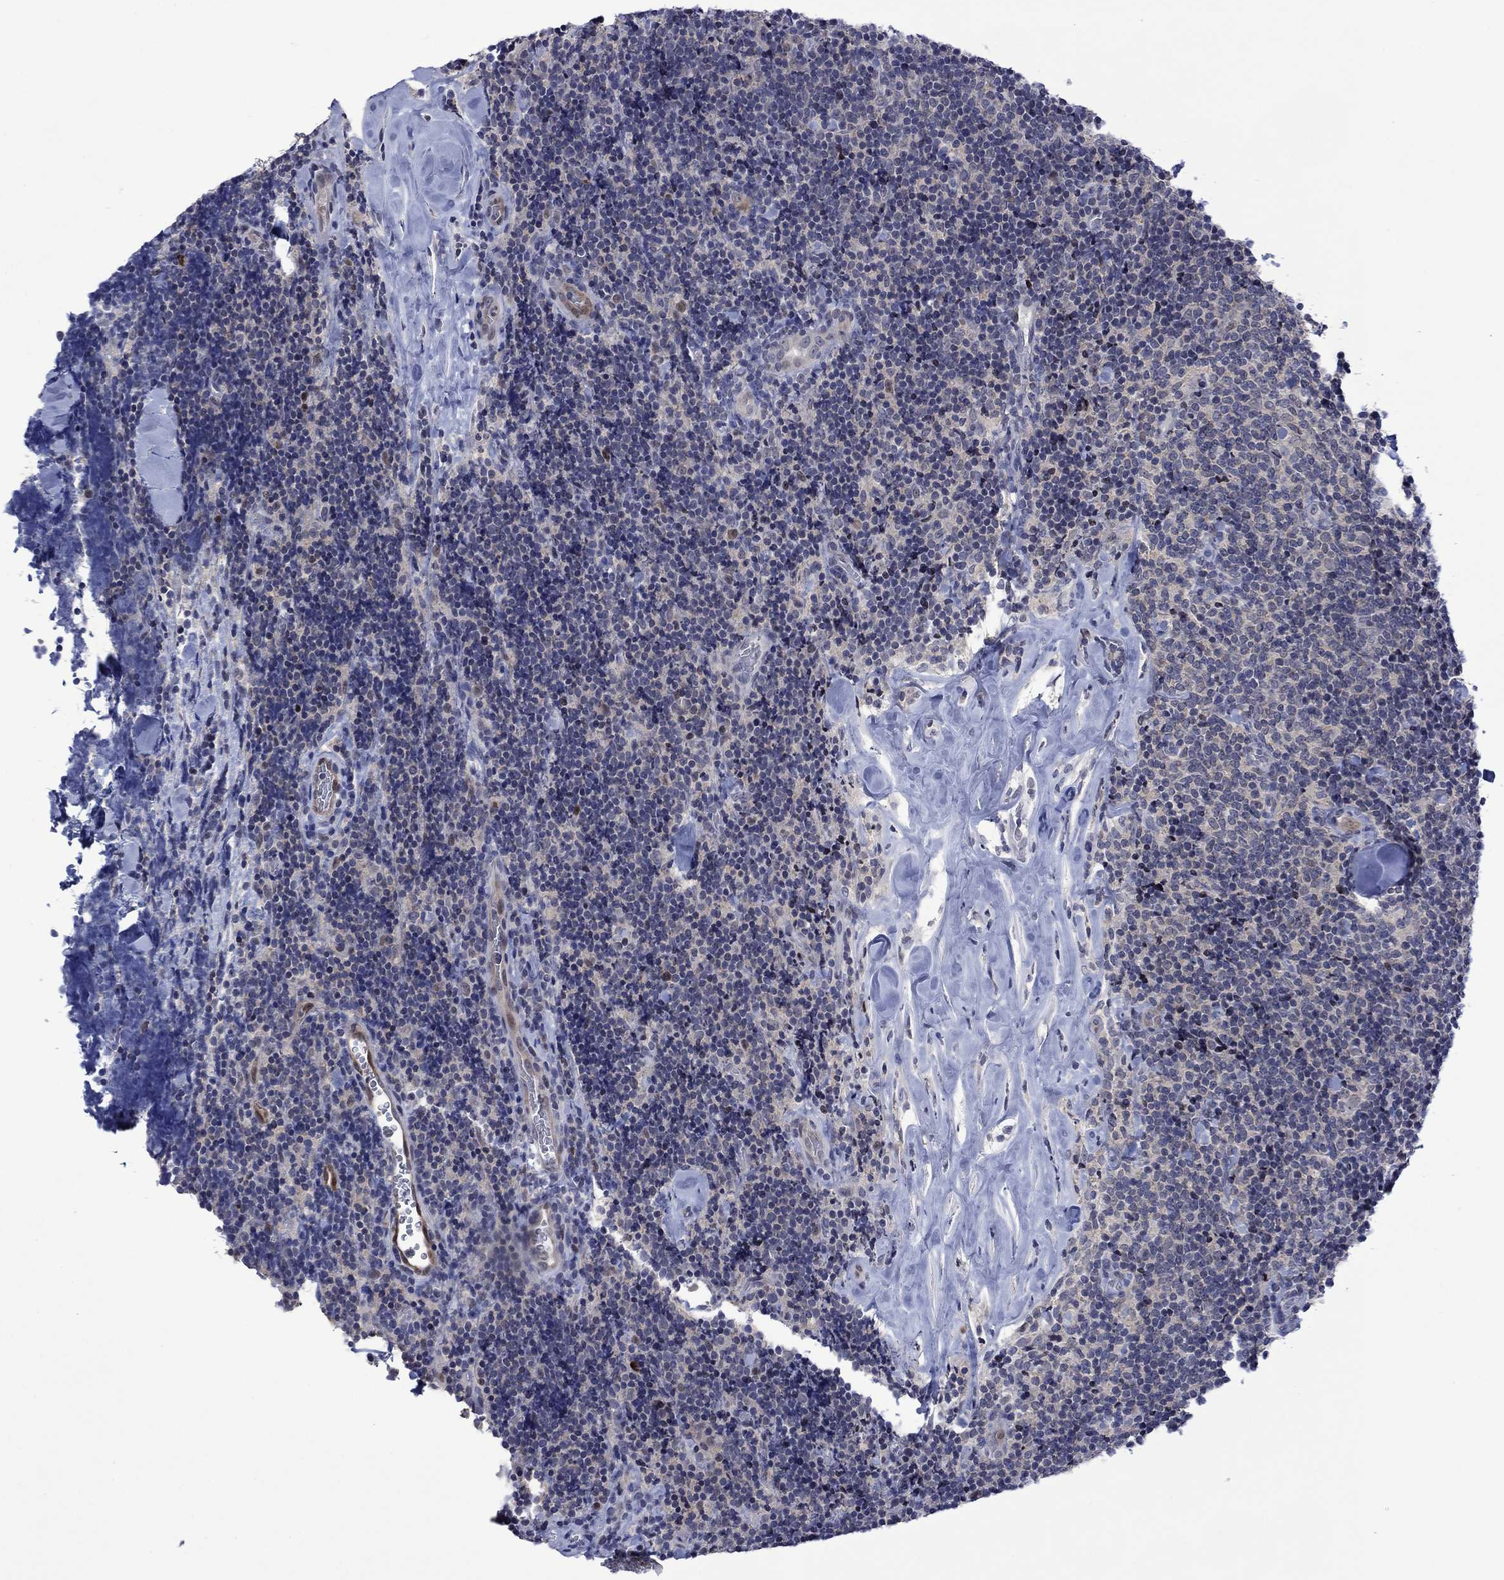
{"staining": {"intensity": "negative", "quantity": "none", "location": "none"}, "tissue": "lymphoma", "cell_type": "Tumor cells", "image_type": "cancer", "snomed": [{"axis": "morphology", "description": "Malignant lymphoma, non-Hodgkin's type, Low grade"}, {"axis": "topography", "description": "Lymph node"}], "caption": "Image shows no significant protein staining in tumor cells of lymphoma.", "gene": "AGL", "patient": {"sex": "female", "age": 56}}